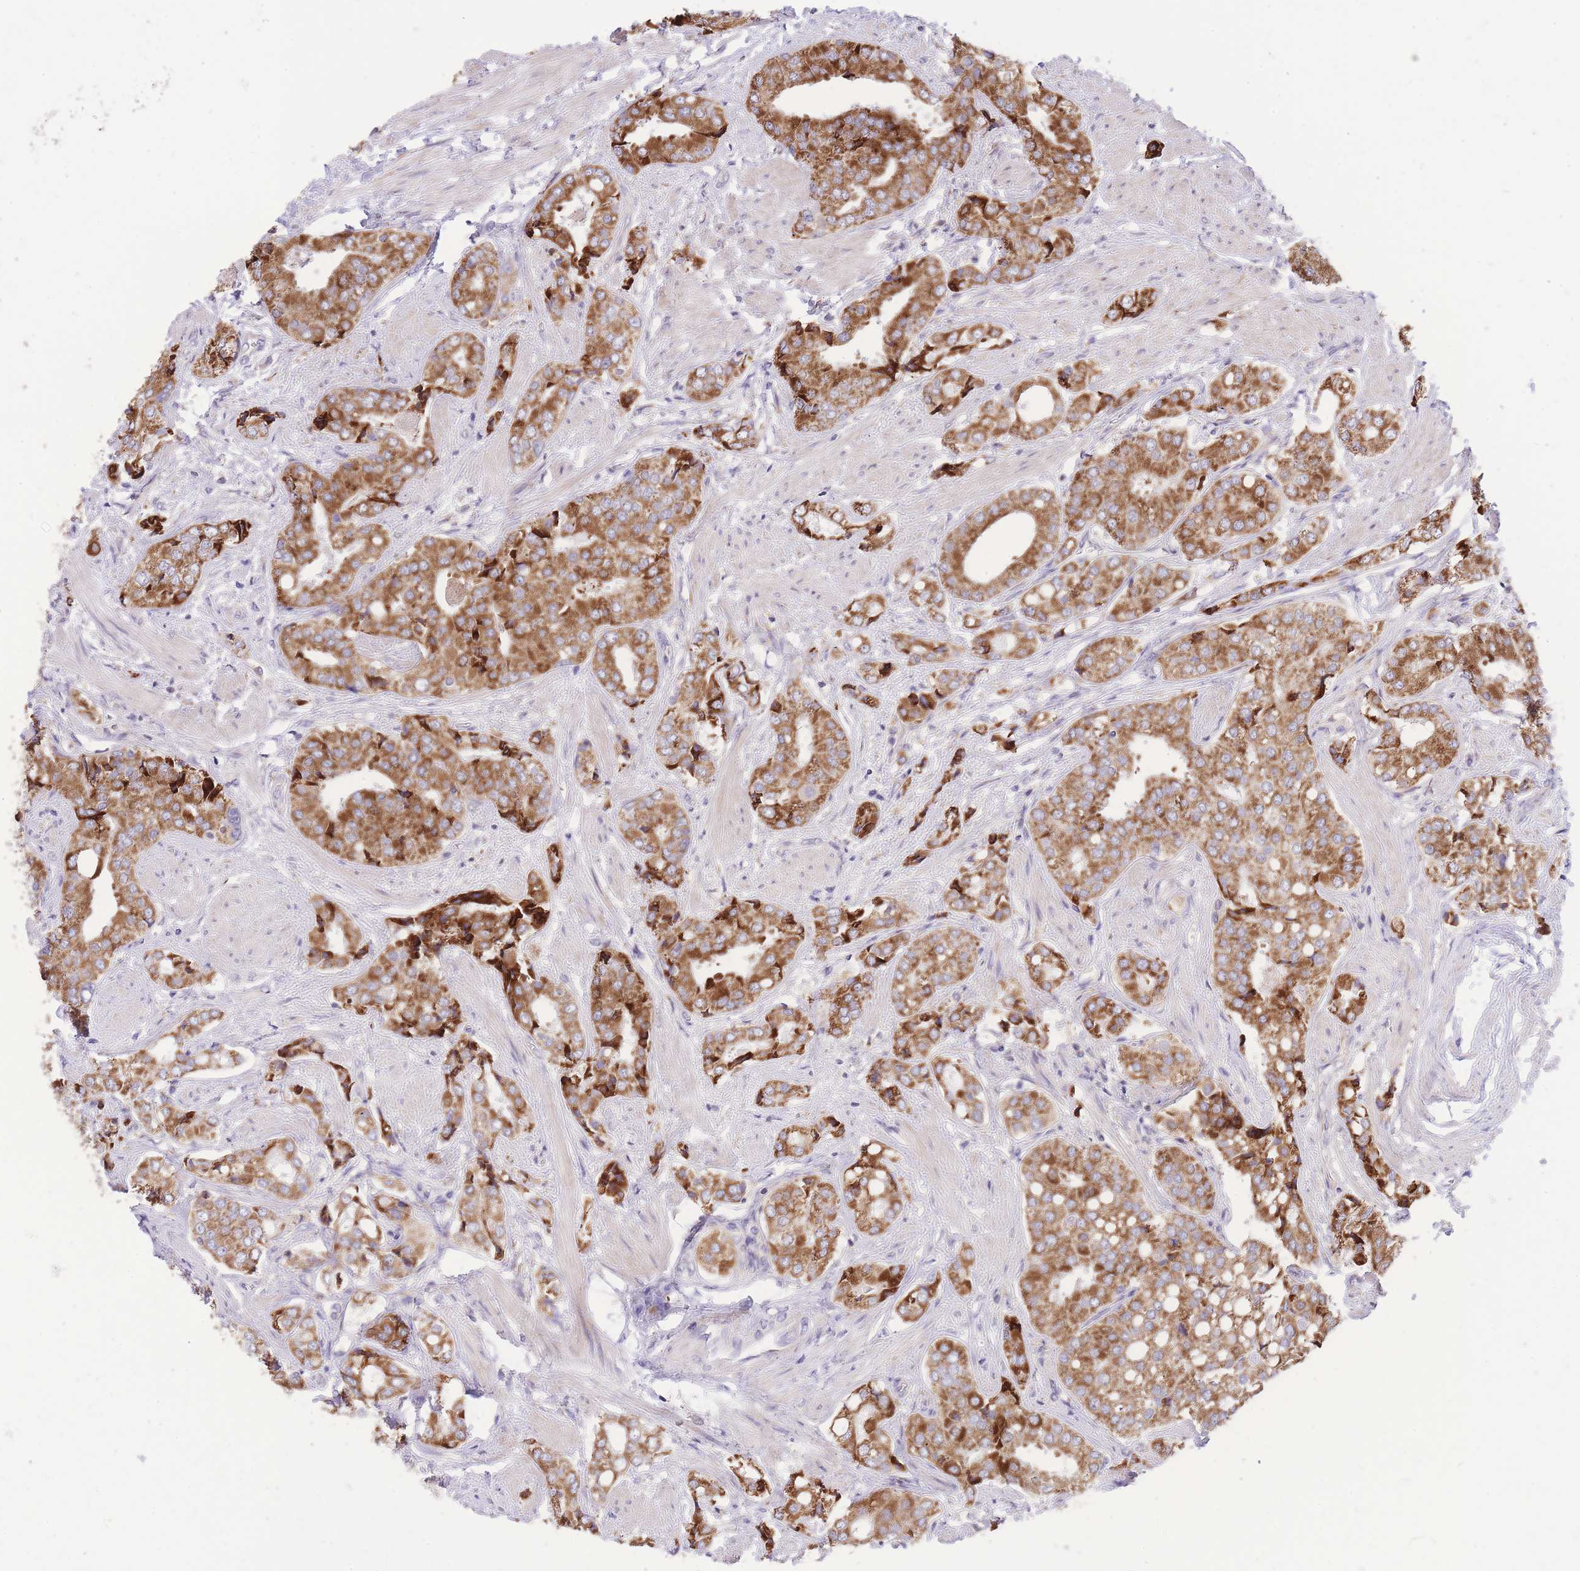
{"staining": {"intensity": "moderate", "quantity": ">75%", "location": "cytoplasmic/membranous"}, "tissue": "prostate cancer", "cell_type": "Tumor cells", "image_type": "cancer", "snomed": [{"axis": "morphology", "description": "Adenocarcinoma, High grade"}, {"axis": "topography", "description": "Prostate"}], "caption": "Immunohistochemical staining of prostate cancer (adenocarcinoma (high-grade)) reveals medium levels of moderate cytoplasmic/membranous protein expression in about >75% of tumor cells.", "gene": "TOPAZ1", "patient": {"sex": "male", "age": 71}}